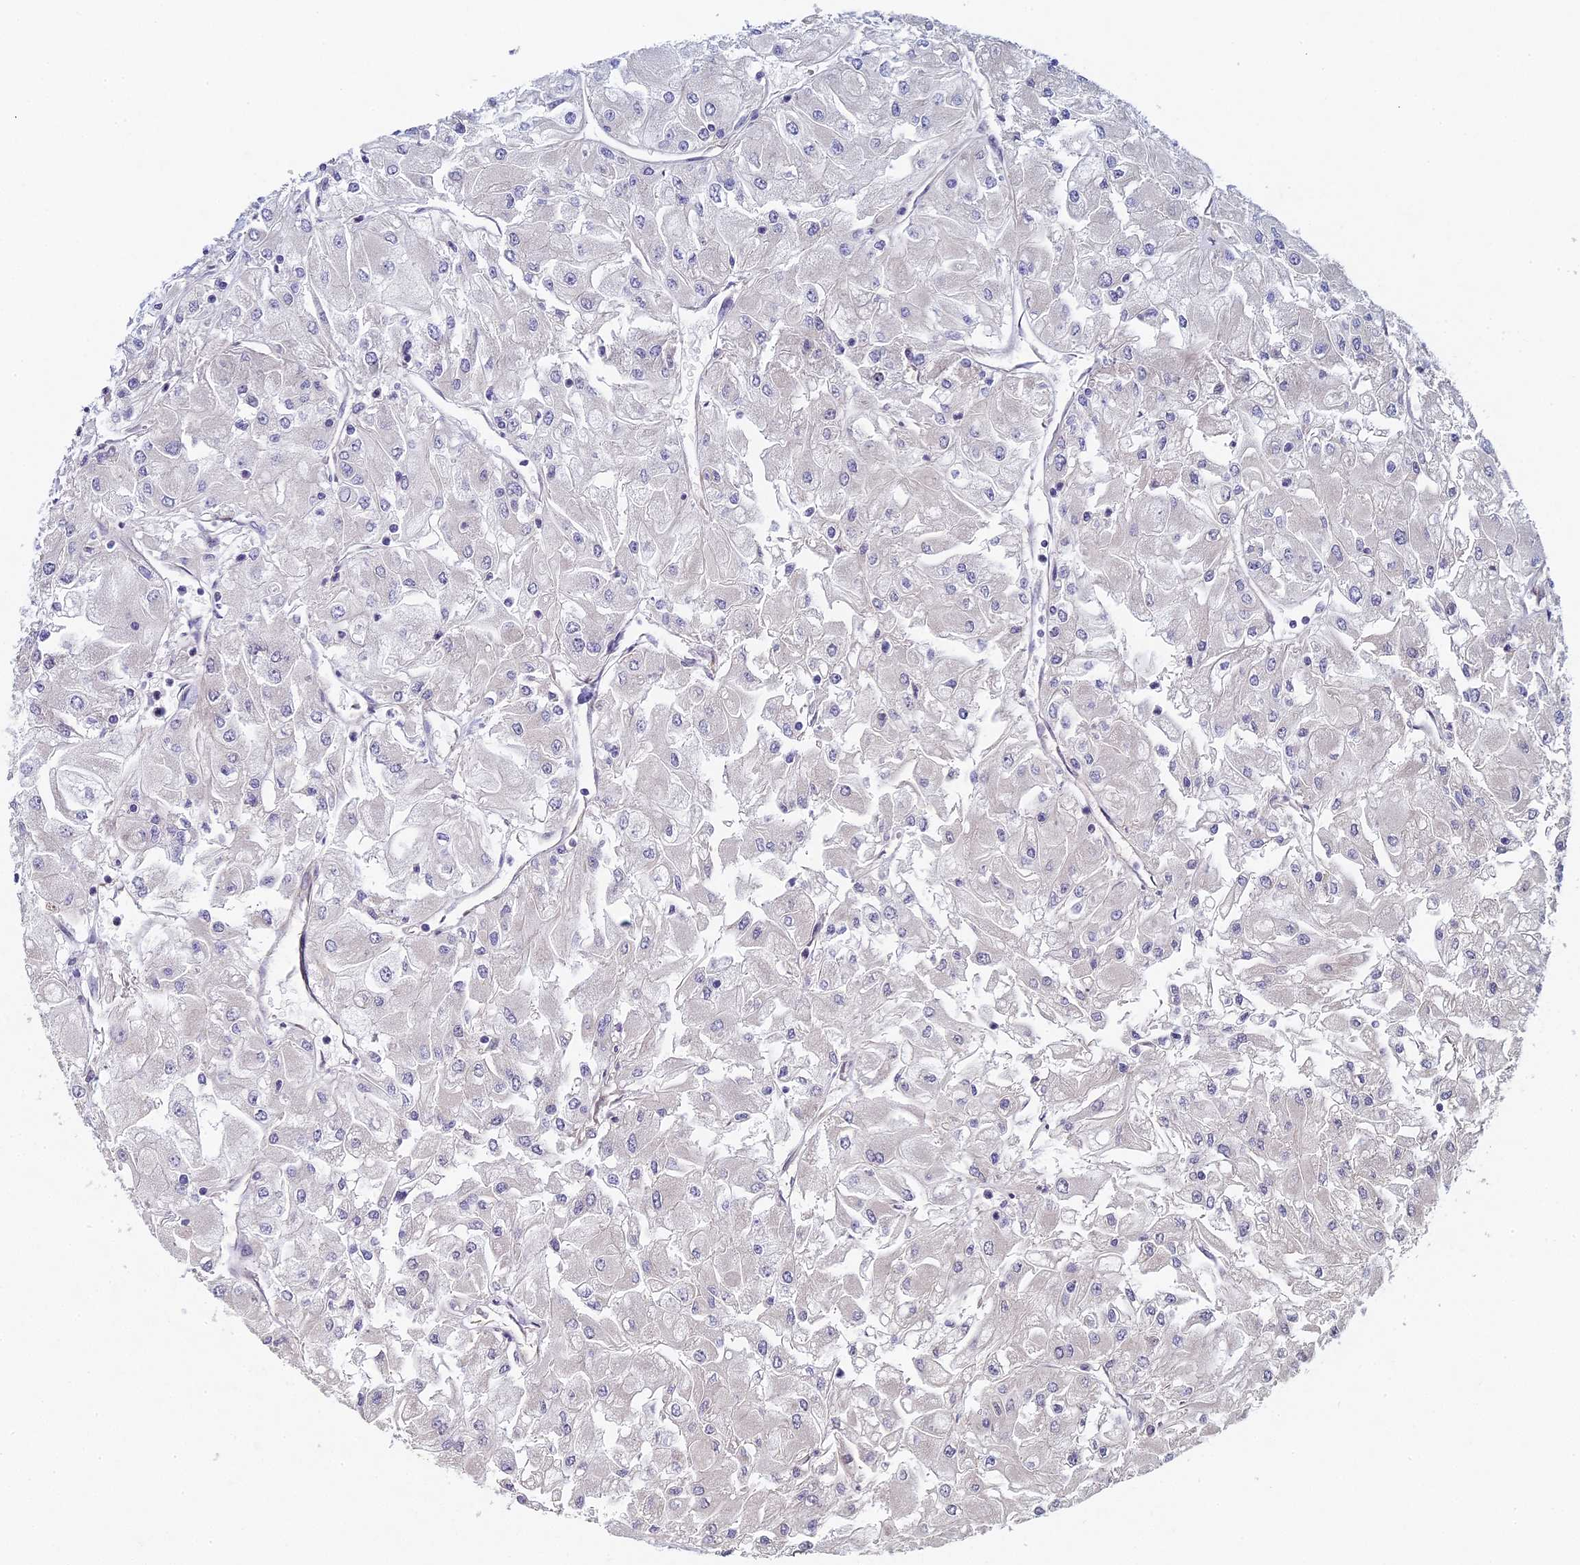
{"staining": {"intensity": "negative", "quantity": "none", "location": "none"}, "tissue": "renal cancer", "cell_type": "Tumor cells", "image_type": "cancer", "snomed": [{"axis": "morphology", "description": "Adenocarcinoma, NOS"}, {"axis": "topography", "description": "Kidney"}], "caption": "This is a image of immunohistochemistry staining of renal cancer, which shows no staining in tumor cells.", "gene": "DIXDC1", "patient": {"sex": "male", "age": 80}}